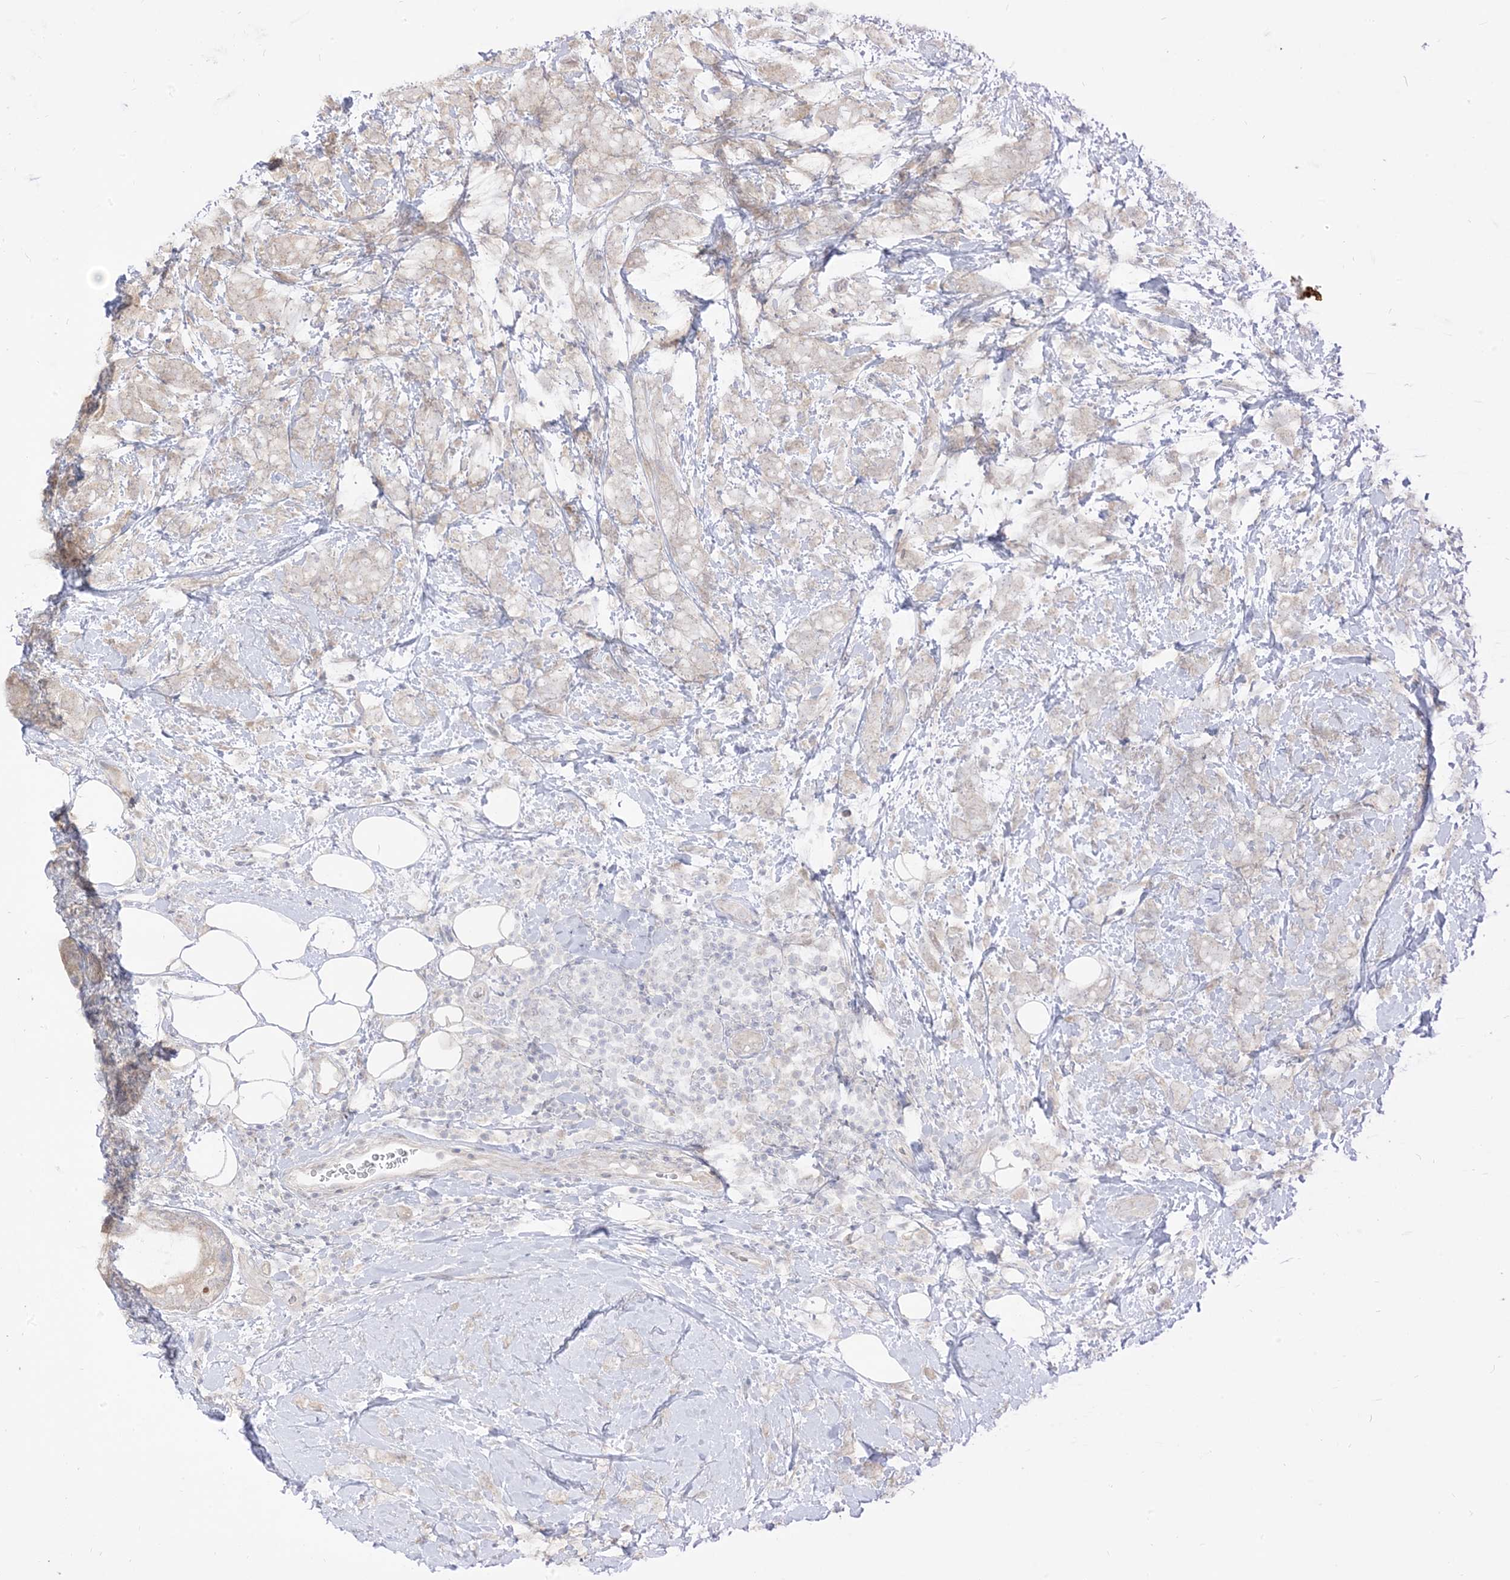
{"staining": {"intensity": "weak", "quantity": "<25%", "location": "cytoplasmic/membranous"}, "tissue": "breast cancer", "cell_type": "Tumor cells", "image_type": "cancer", "snomed": [{"axis": "morphology", "description": "Lobular carcinoma"}, {"axis": "topography", "description": "Breast"}], "caption": "There is no significant staining in tumor cells of breast cancer (lobular carcinoma). The staining was performed using DAB (3,3'-diaminobenzidine) to visualize the protein expression in brown, while the nuclei were stained in blue with hematoxylin (Magnification: 20x).", "gene": "TBCC", "patient": {"sex": "female", "age": 58}}